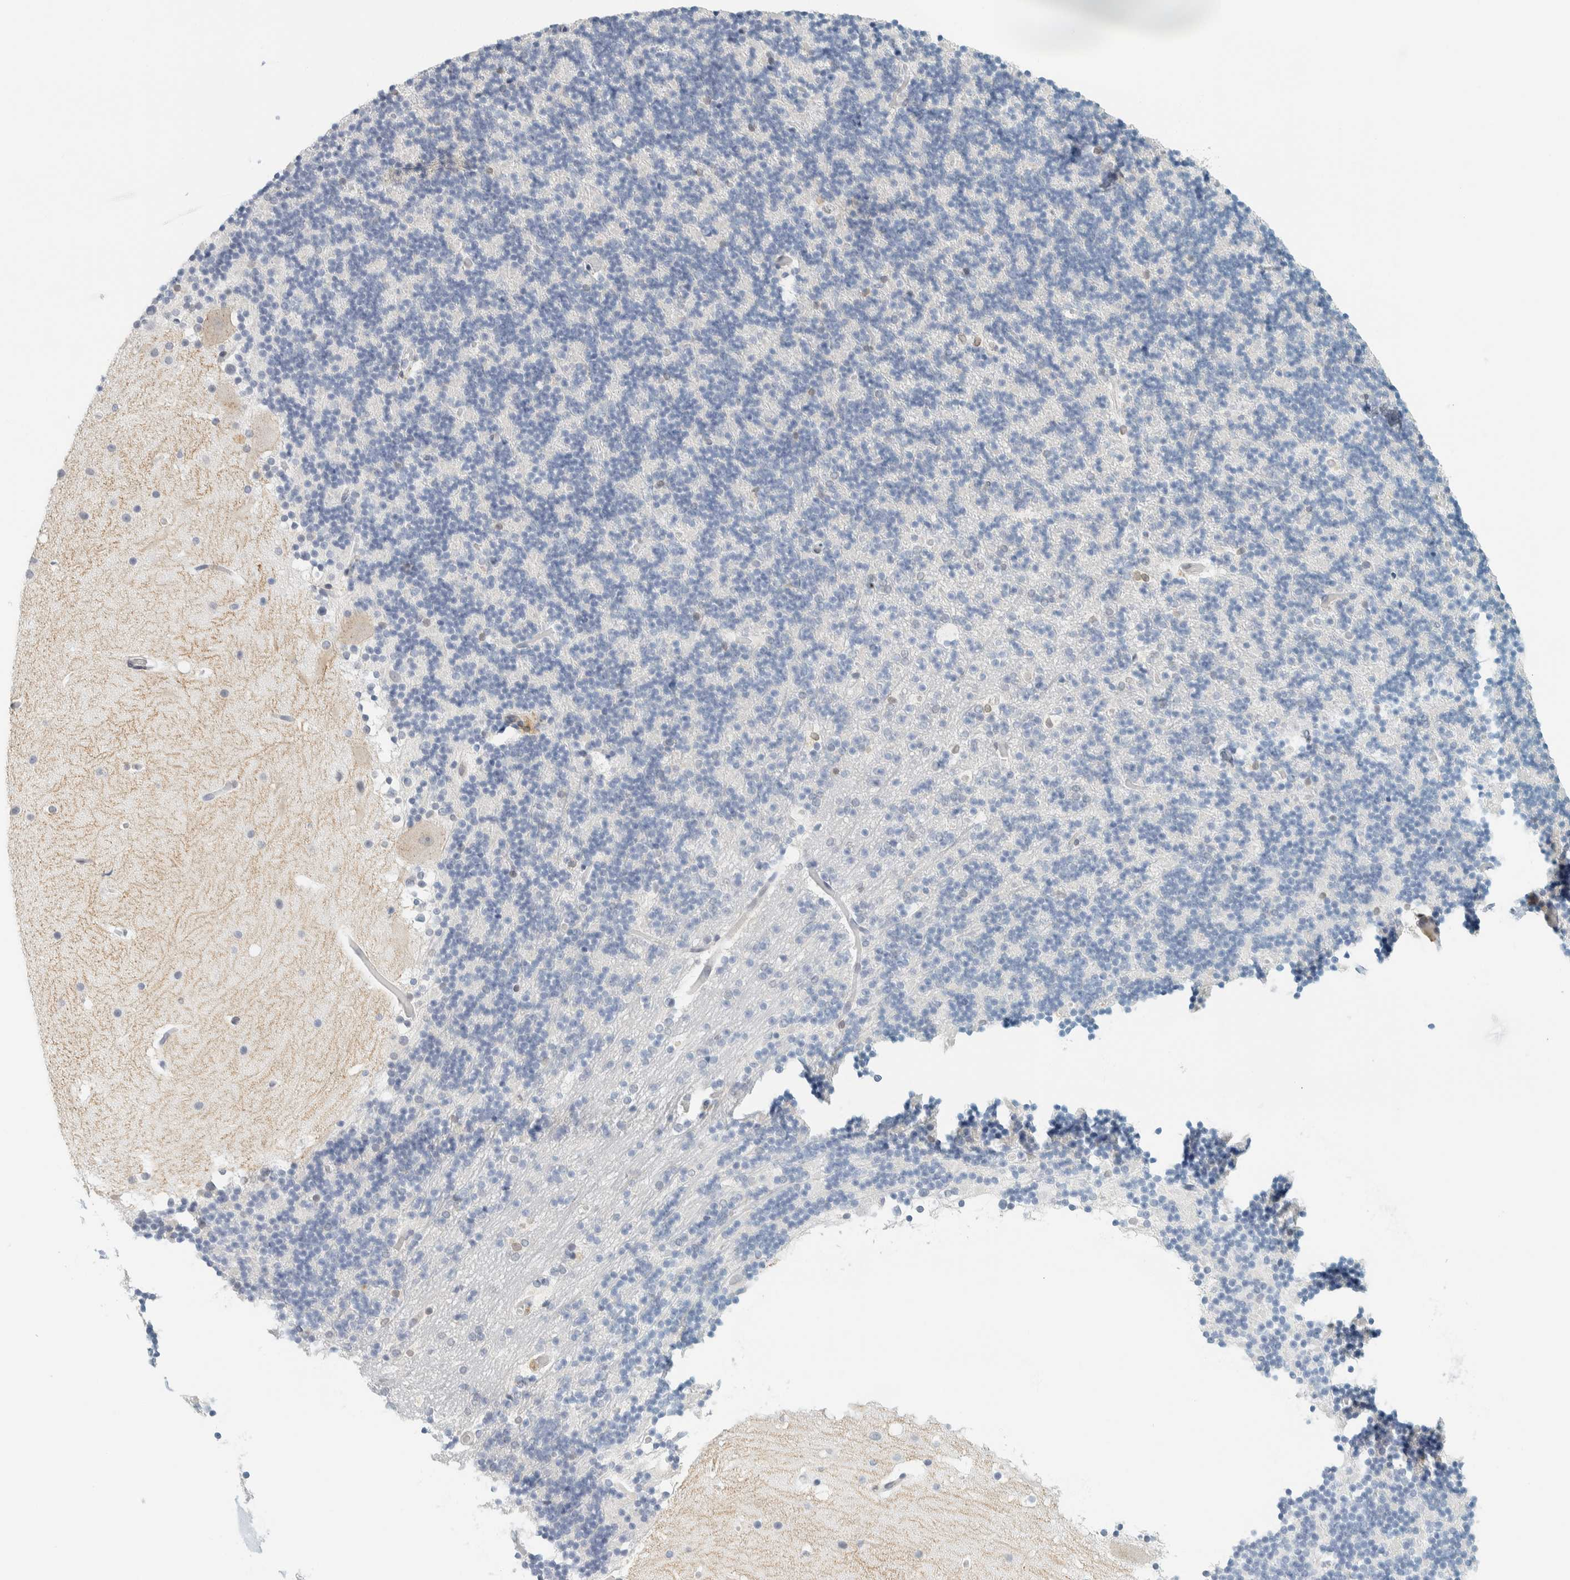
{"staining": {"intensity": "negative", "quantity": "none", "location": "none"}, "tissue": "cerebellum", "cell_type": "Cells in granular layer", "image_type": "normal", "snomed": [{"axis": "morphology", "description": "Normal tissue, NOS"}, {"axis": "topography", "description": "Cerebellum"}], "caption": "This is an immunohistochemistry photomicrograph of unremarkable cerebellum. There is no positivity in cells in granular layer.", "gene": "C1QTNF12", "patient": {"sex": "male", "age": 57}}